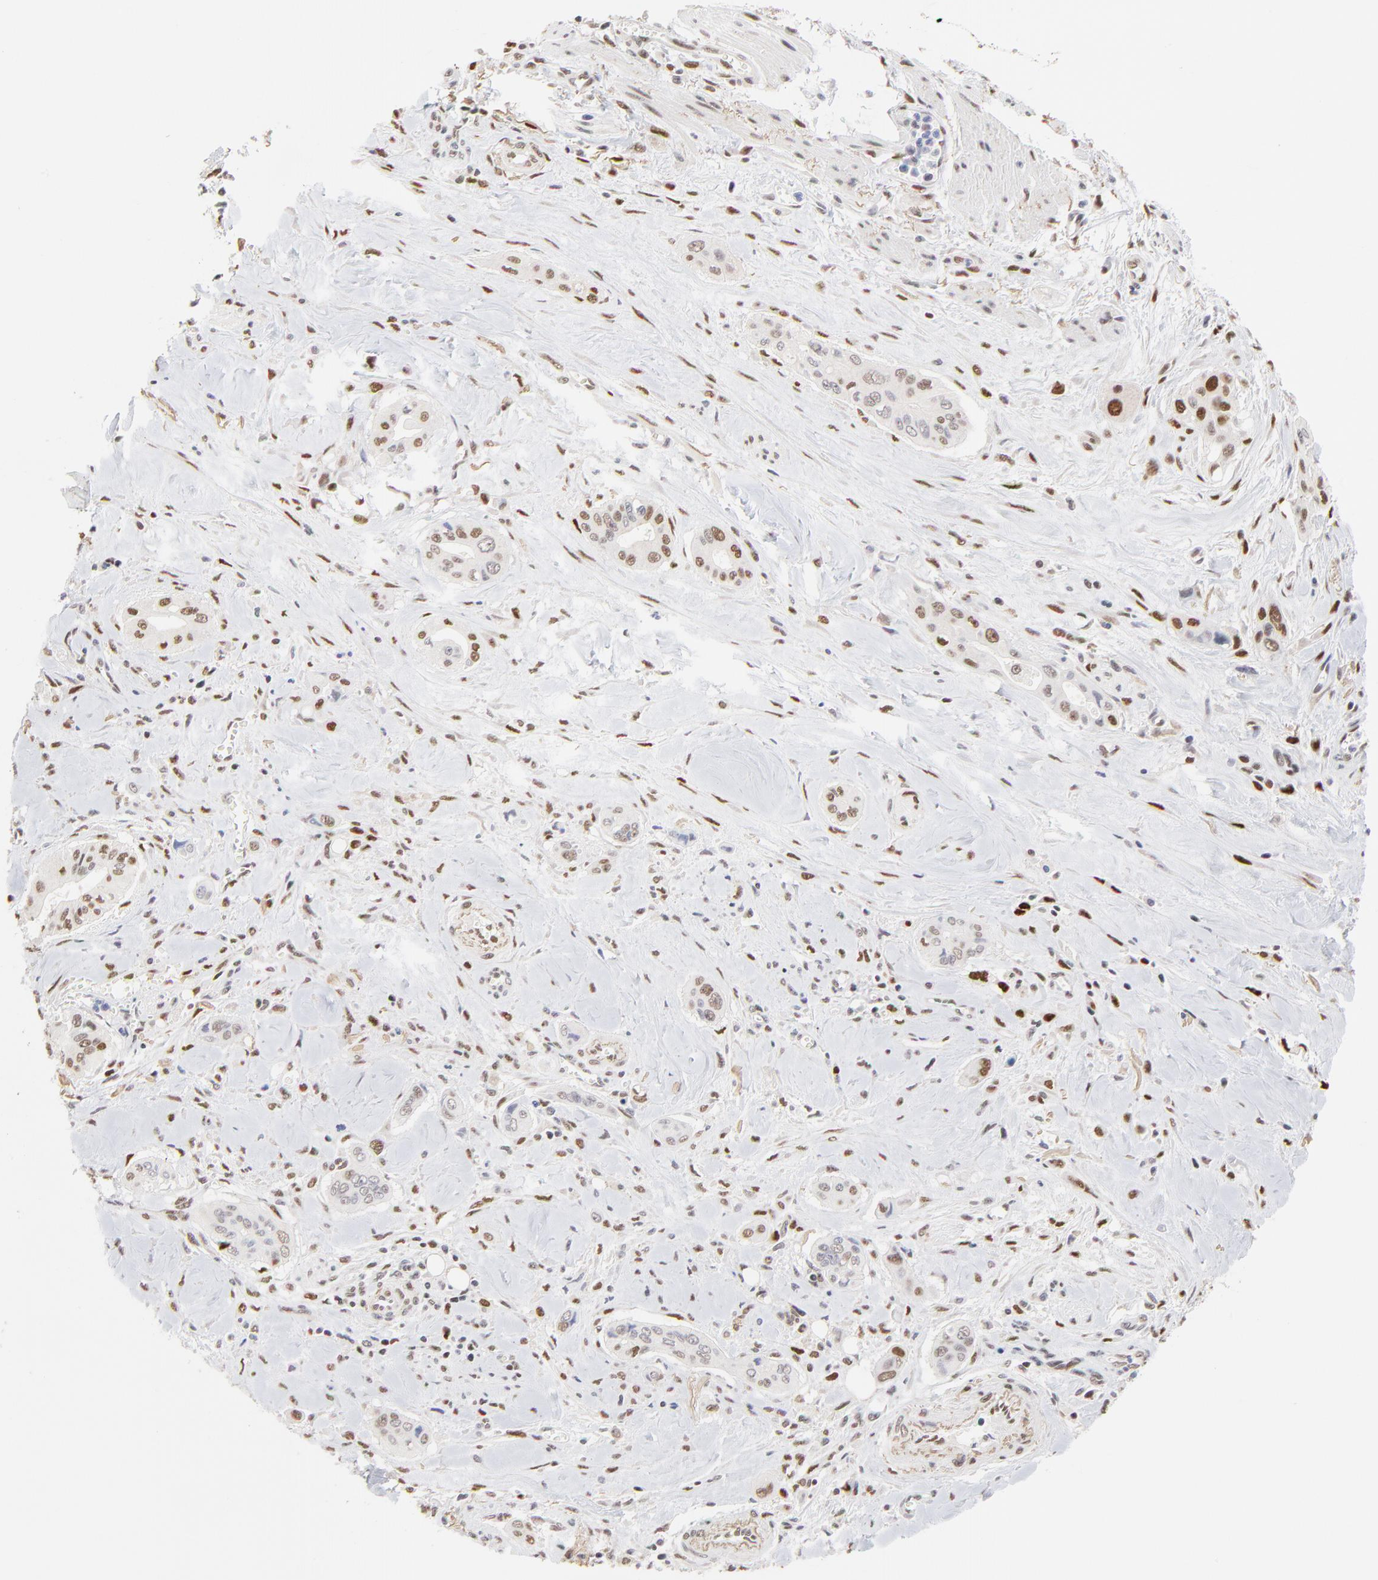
{"staining": {"intensity": "moderate", "quantity": "25%-75%", "location": "nuclear"}, "tissue": "pancreatic cancer", "cell_type": "Tumor cells", "image_type": "cancer", "snomed": [{"axis": "morphology", "description": "Adenocarcinoma, NOS"}, {"axis": "topography", "description": "Pancreas"}], "caption": "Moderate nuclear protein expression is appreciated in approximately 25%-75% of tumor cells in pancreatic cancer.", "gene": "OGFOD1", "patient": {"sex": "male", "age": 77}}